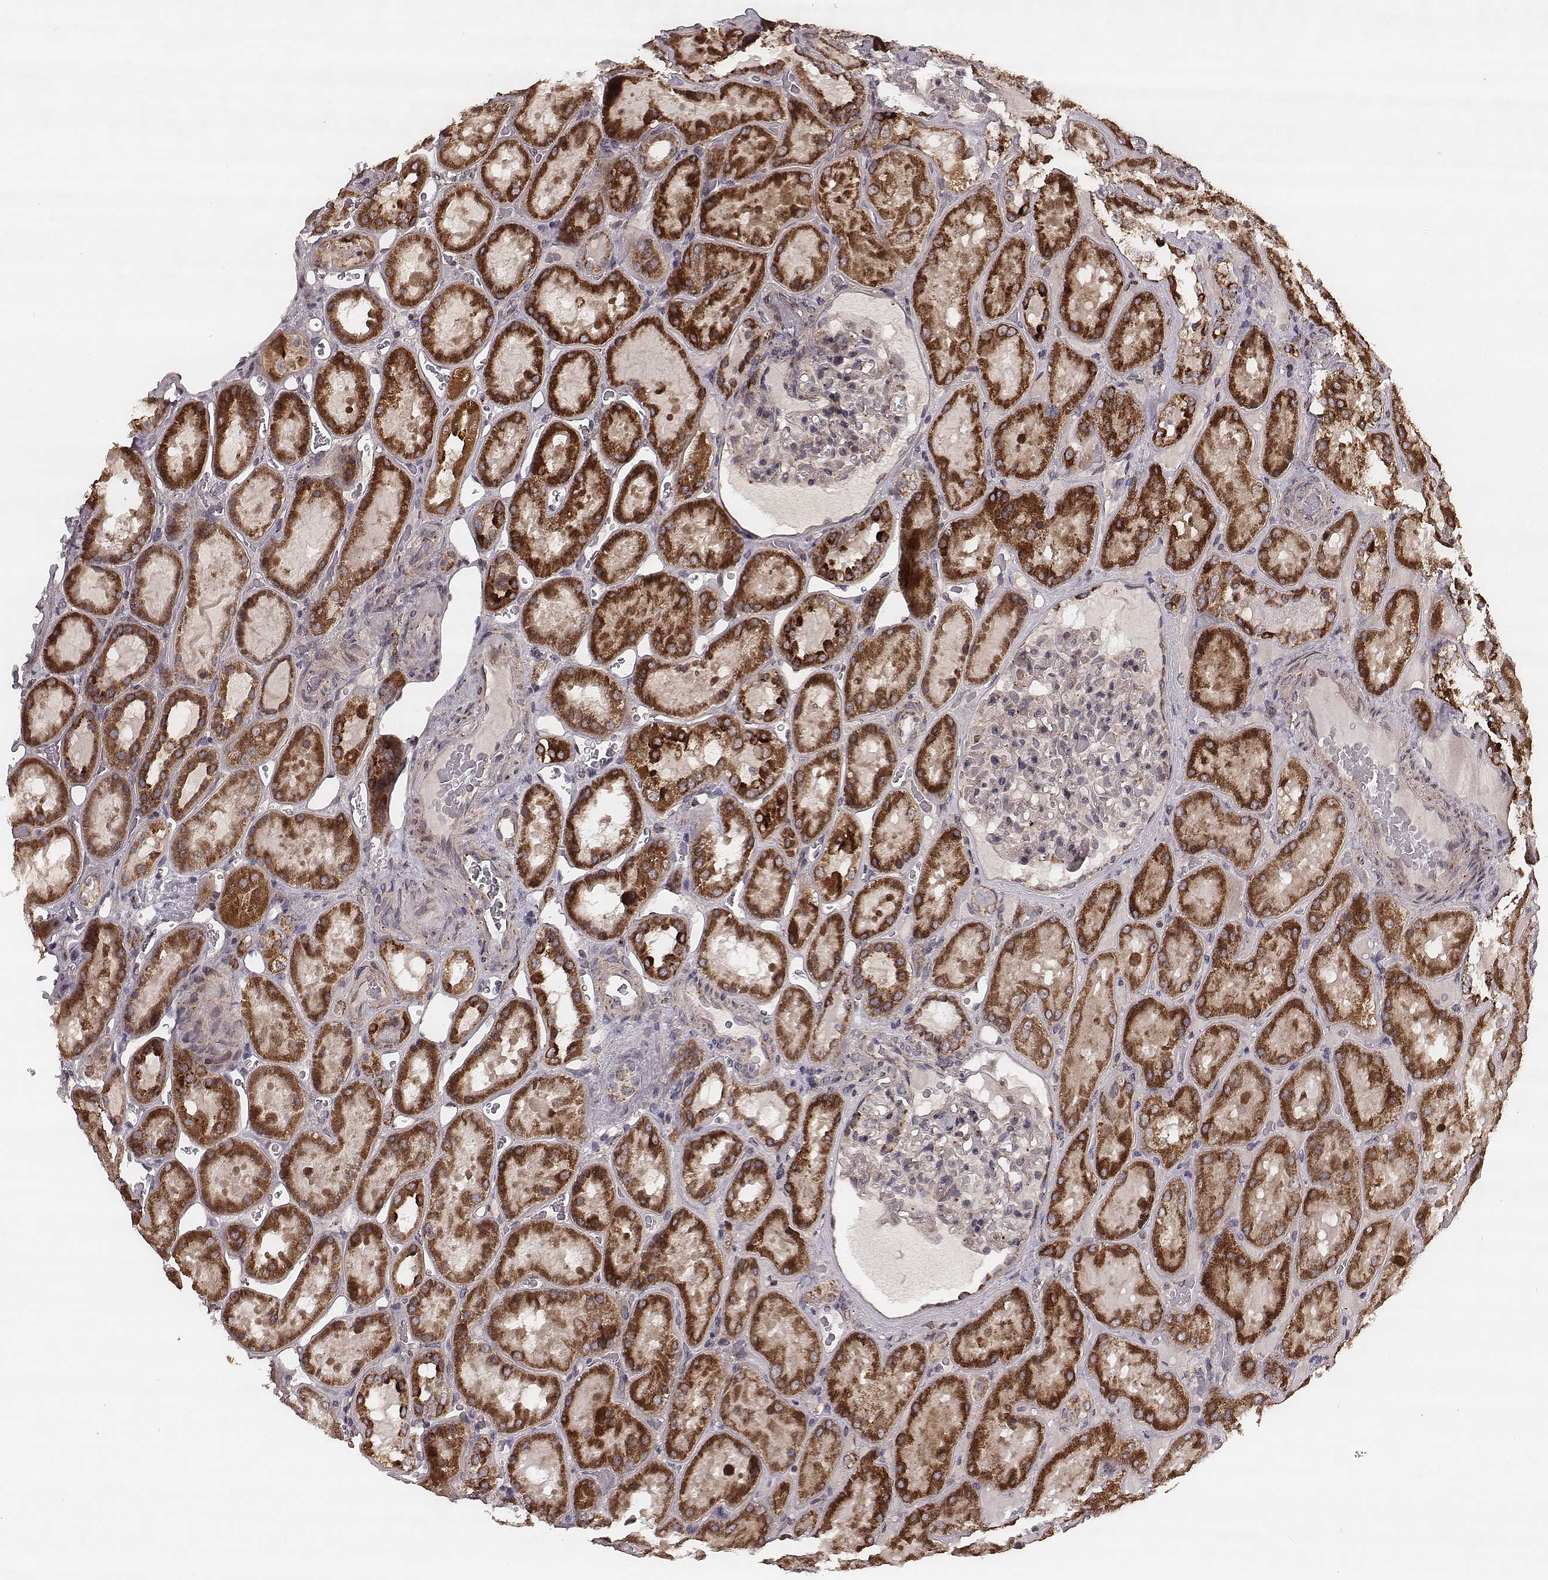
{"staining": {"intensity": "negative", "quantity": "none", "location": "none"}, "tissue": "kidney", "cell_type": "Cells in glomeruli", "image_type": "normal", "snomed": [{"axis": "morphology", "description": "Normal tissue, NOS"}, {"axis": "topography", "description": "Kidney"}], "caption": "Immunohistochemistry (IHC) histopathology image of benign kidney stained for a protein (brown), which displays no positivity in cells in glomeruli.", "gene": "ZDHHC21", "patient": {"sex": "male", "age": 73}}